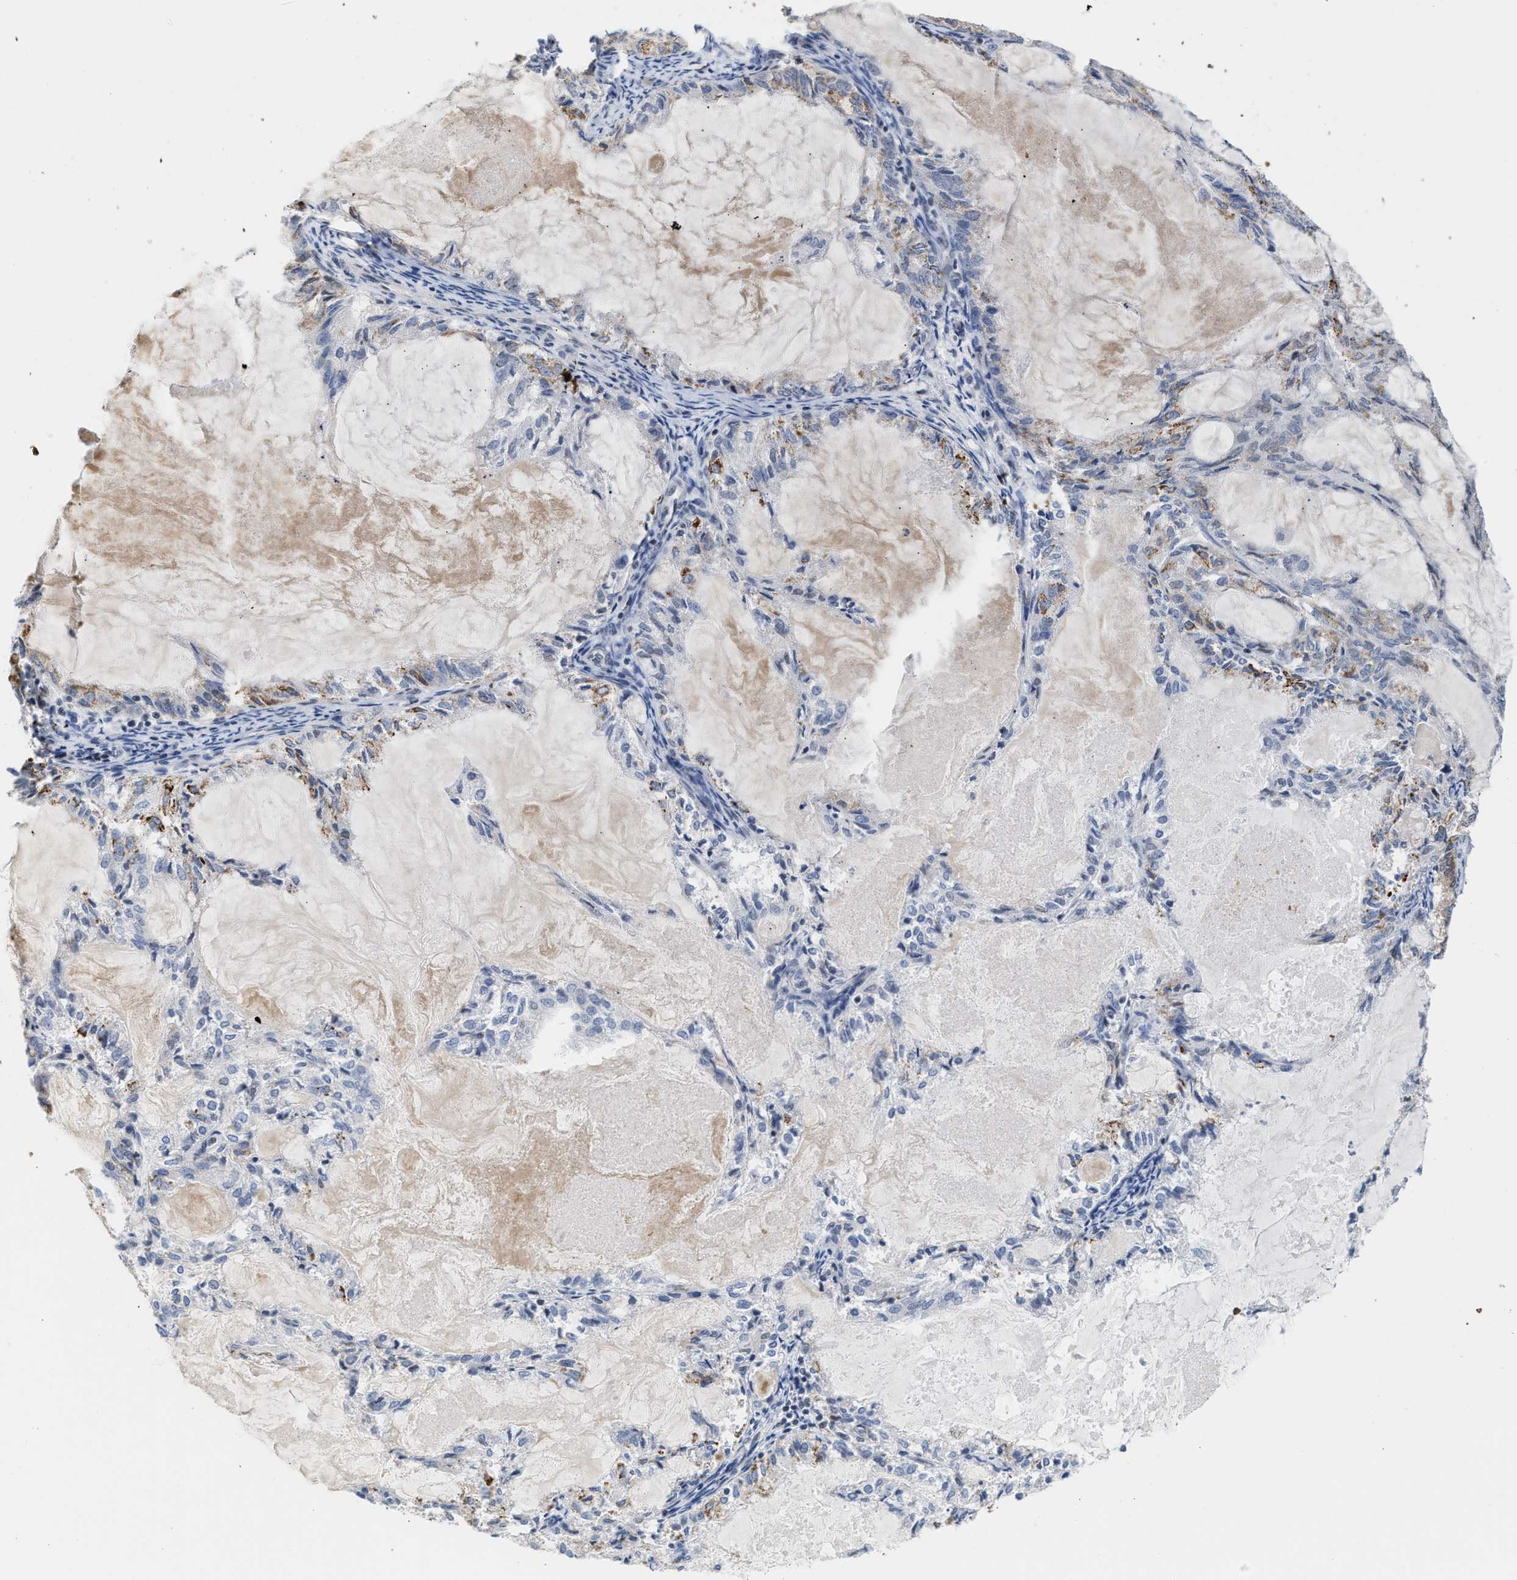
{"staining": {"intensity": "moderate", "quantity": "<25%", "location": "cytoplasmic/membranous"}, "tissue": "endometrial cancer", "cell_type": "Tumor cells", "image_type": "cancer", "snomed": [{"axis": "morphology", "description": "Adenocarcinoma, NOS"}, {"axis": "topography", "description": "Endometrium"}], "caption": "The immunohistochemical stain shows moderate cytoplasmic/membranous positivity in tumor cells of endometrial cancer (adenocarcinoma) tissue. (Brightfield microscopy of DAB IHC at high magnification).", "gene": "TXNRD3", "patient": {"sex": "female", "age": 86}}